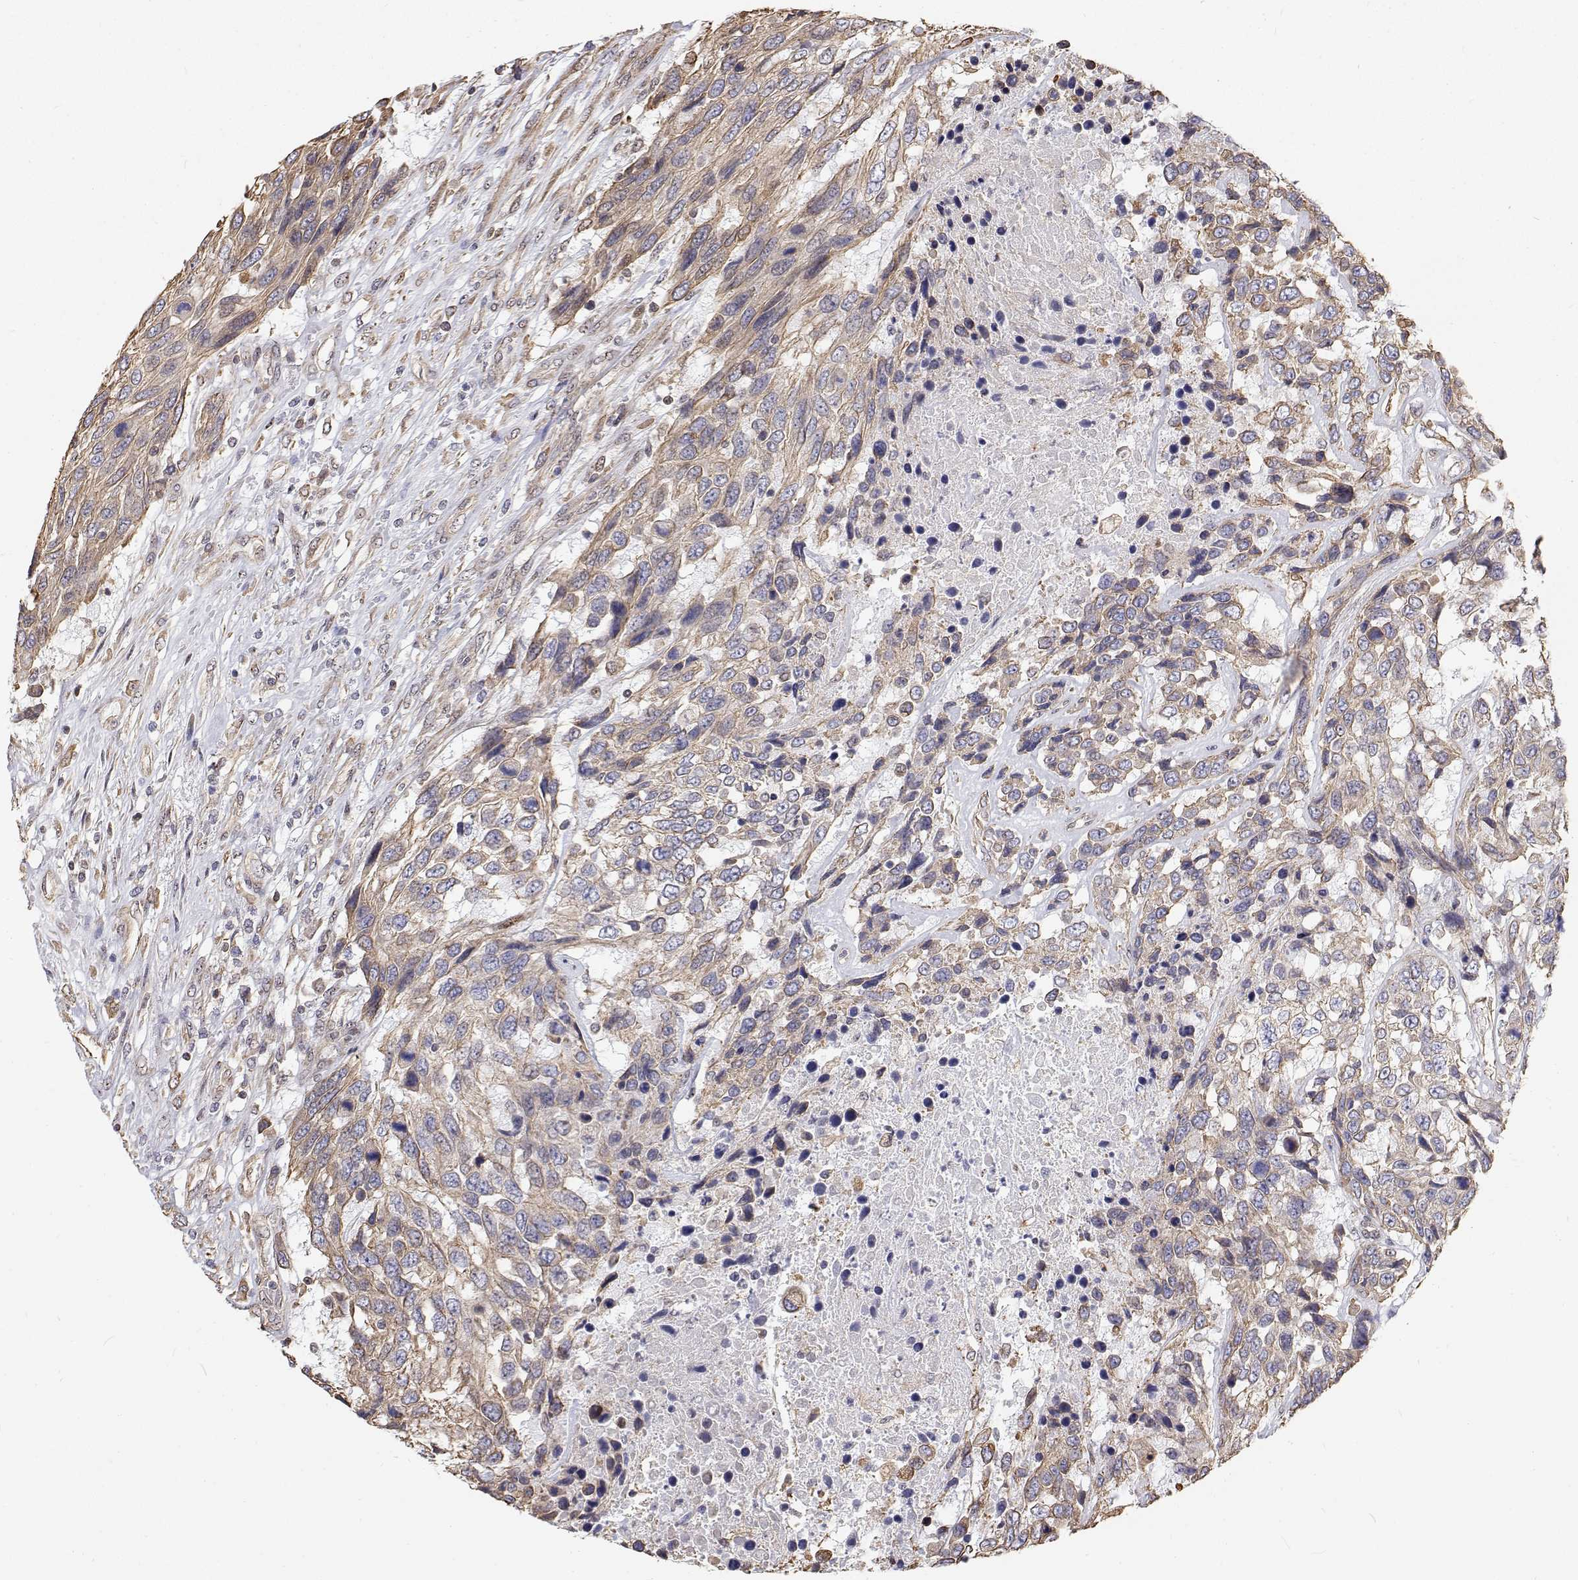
{"staining": {"intensity": "weak", "quantity": ">75%", "location": "cytoplasmic/membranous"}, "tissue": "urothelial cancer", "cell_type": "Tumor cells", "image_type": "cancer", "snomed": [{"axis": "morphology", "description": "Urothelial carcinoma, High grade"}, {"axis": "topography", "description": "Urinary bladder"}], "caption": "Human high-grade urothelial carcinoma stained for a protein (brown) exhibits weak cytoplasmic/membranous positive expression in about >75% of tumor cells.", "gene": "GSDMA", "patient": {"sex": "female", "age": 70}}